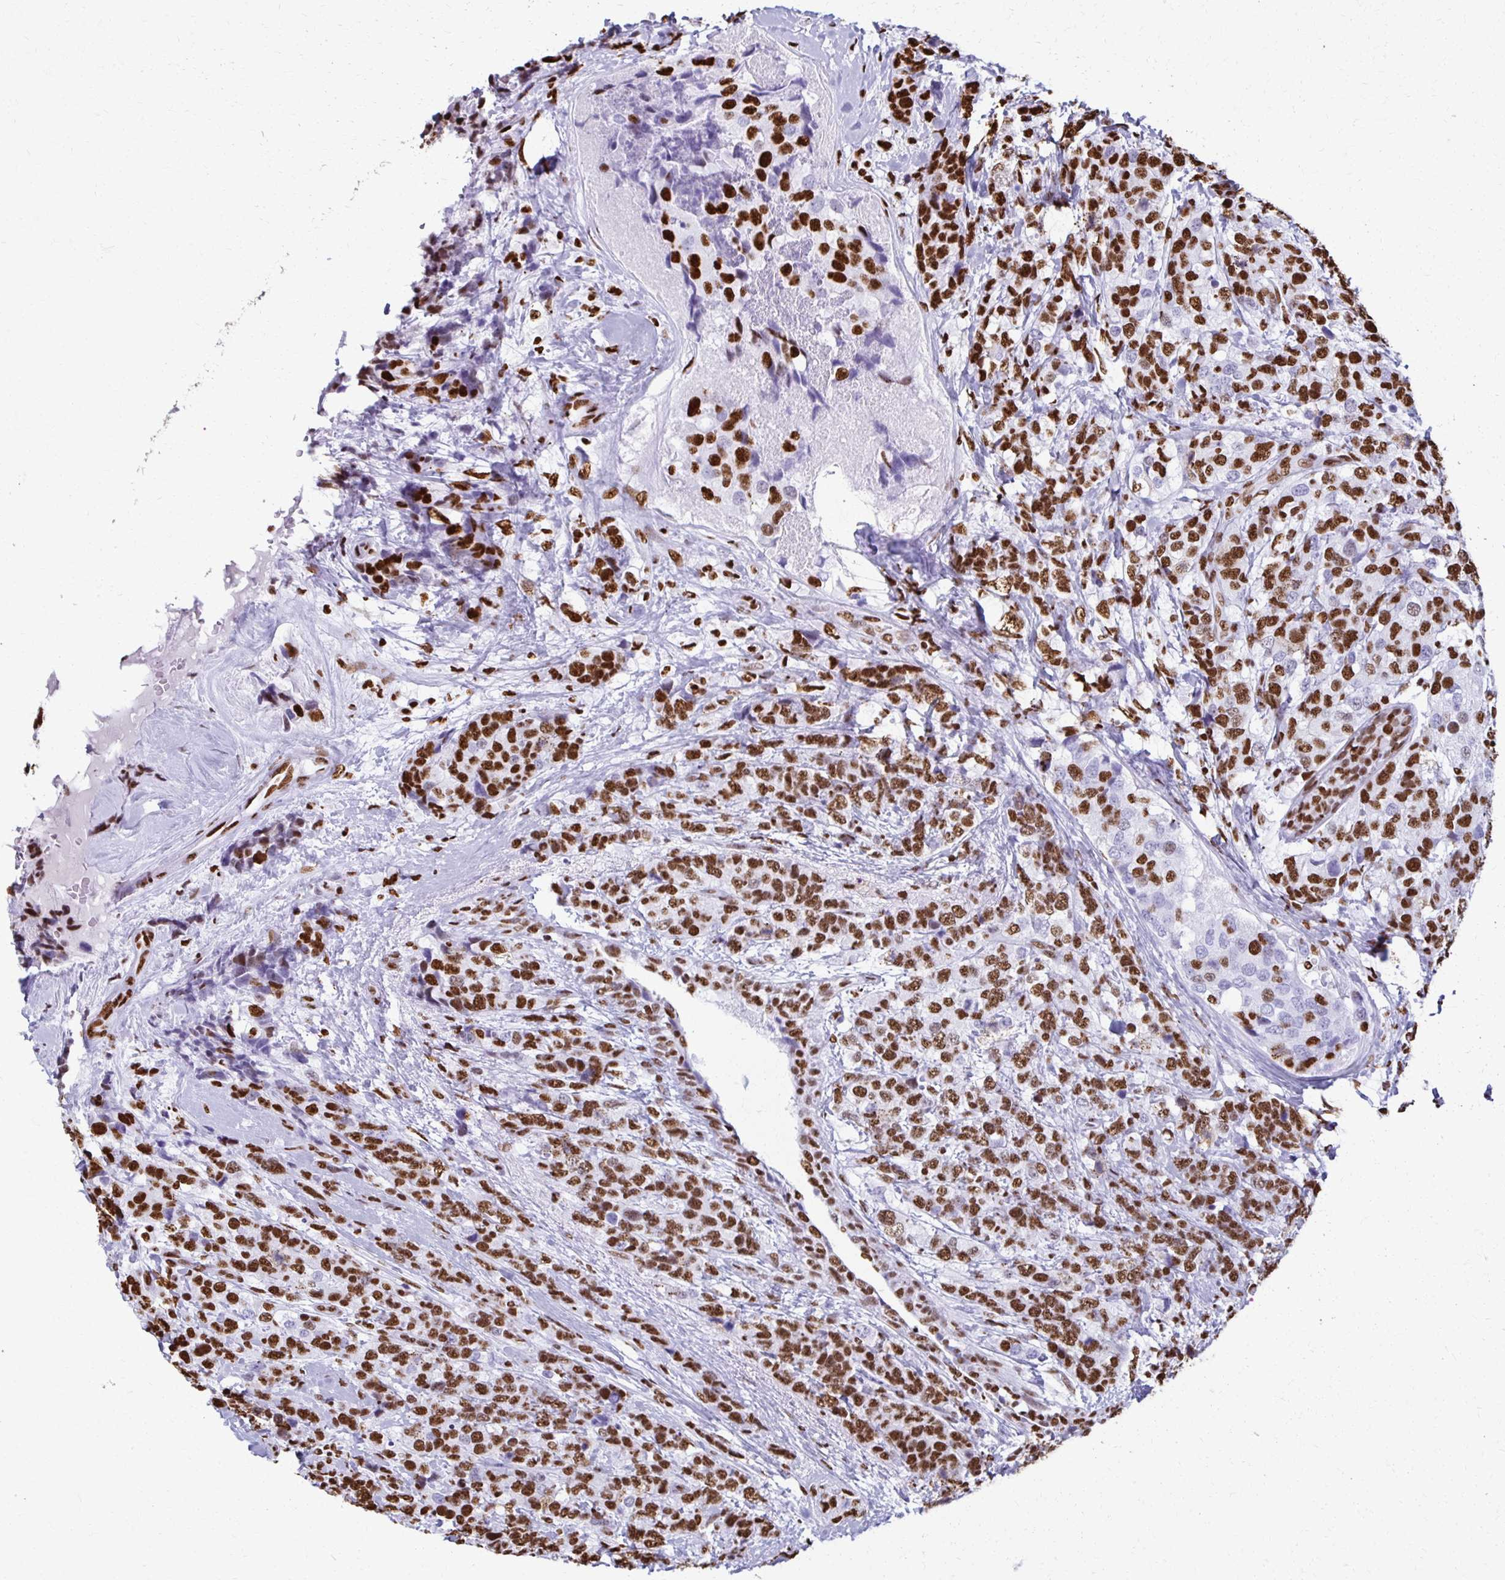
{"staining": {"intensity": "strong", "quantity": ">75%", "location": "nuclear"}, "tissue": "breast cancer", "cell_type": "Tumor cells", "image_type": "cancer", "snomed": [{"axis": "morphology", "description": "Lobular carcinoma"}, {"axis": "topography", "description": "Breast"}], "caption": "High-power microscopy captured an immunohistochemistry (IHC) image of lobular carcinoma (breast), revealing strong nuclear positivity in about >75% of tumor cells.", "gene": "NONO", "patient": {"sex": "female", "age": 59}}